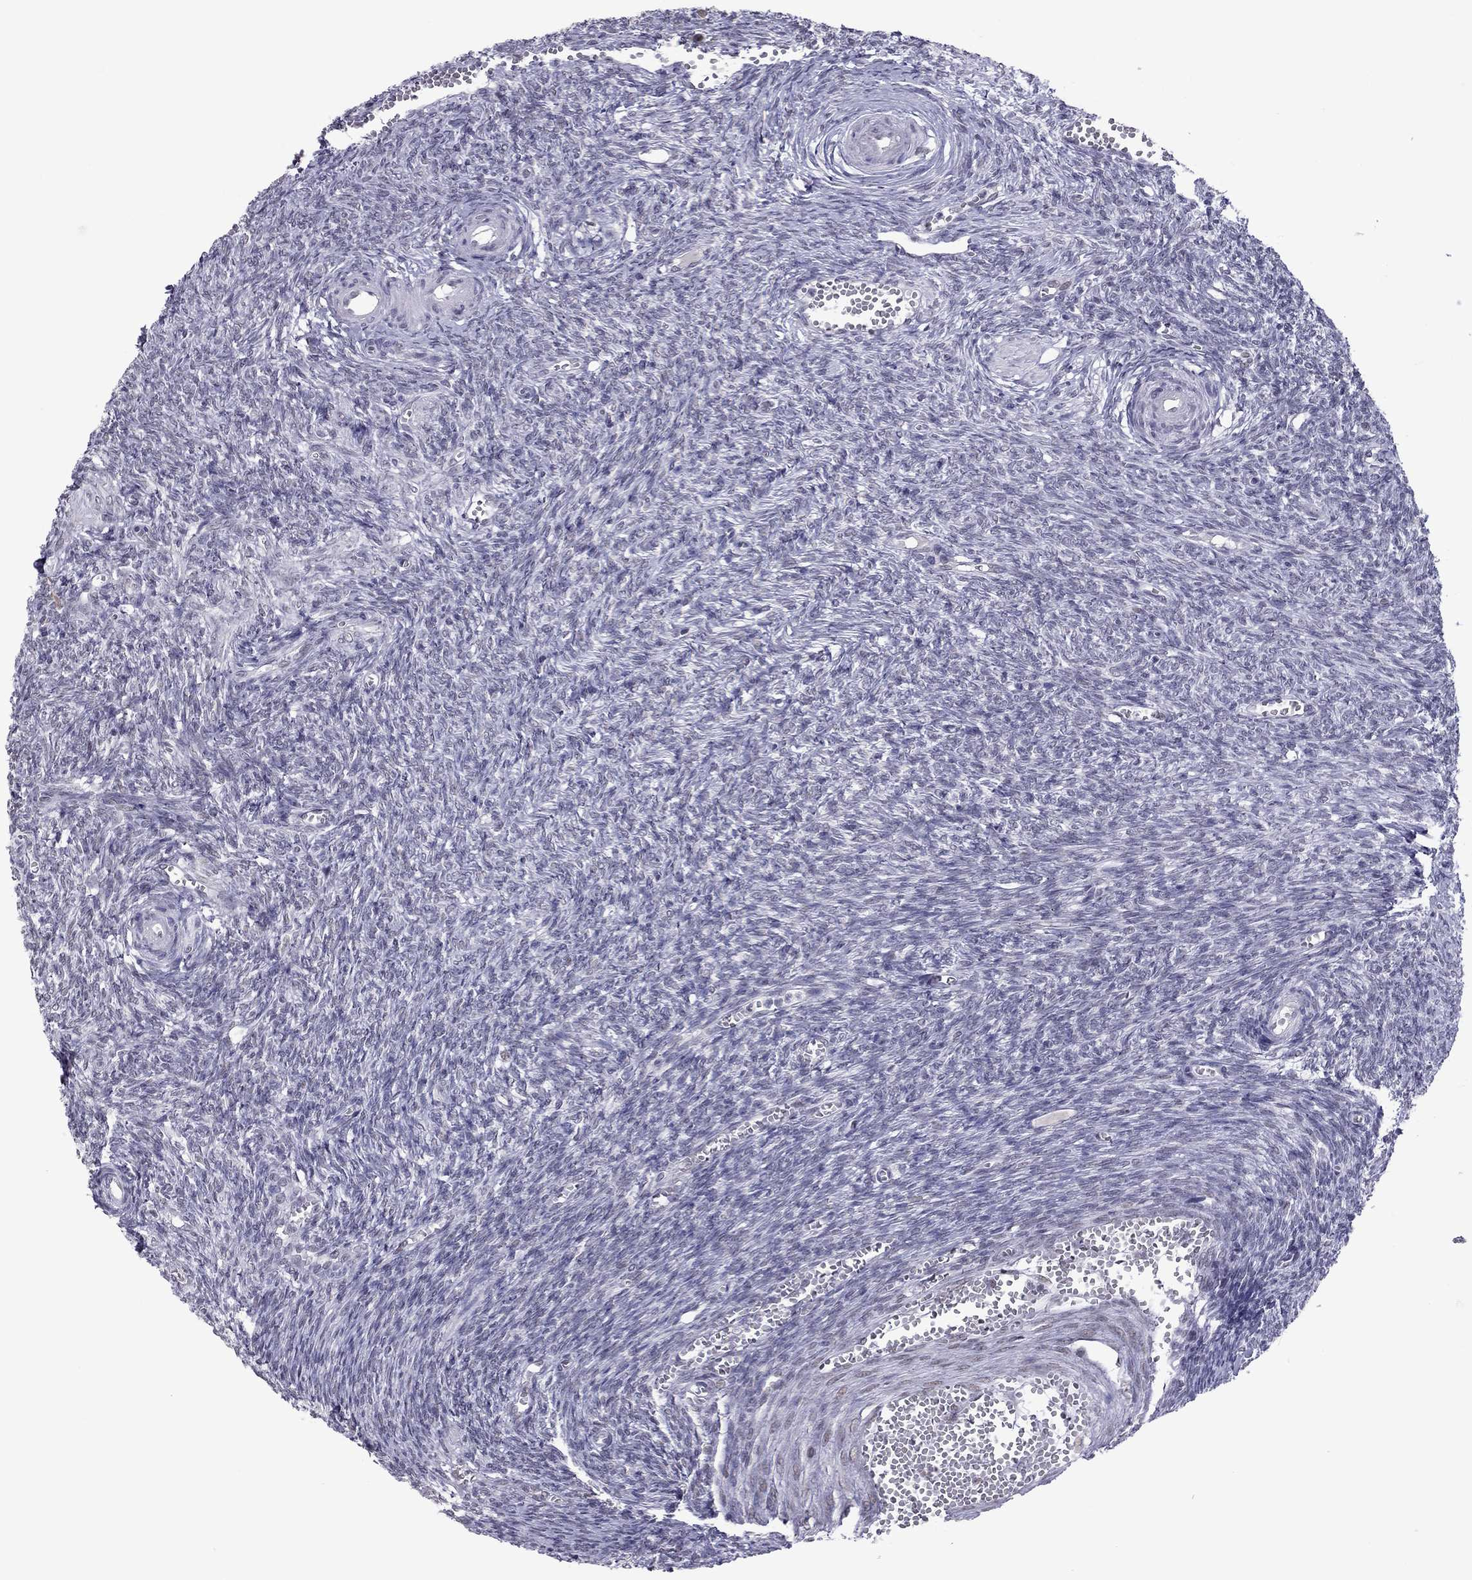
{"staining": {"intensity": "weak", "quantity": "<25%", "location": "nuclear"}, "tissue": "ovary", "cell_type": "Follicle cells", "image_type": "normal", "snomed": [{"axis": "morphology", "description": "Normal tissue, NOS"}, {"axis": "topography", "description": "Ovary"}], "caption": "There is no significant staining in follicle cells of ovary. Brightfield microscopy of immunohistochemistry stained with DAB (3,3'-diaminobenzidine) (brown) and hematoxylin (blue), captured at high magnification.", "gene": "PPP1R3A", "patient": {"sex": "female", "age": 43}}